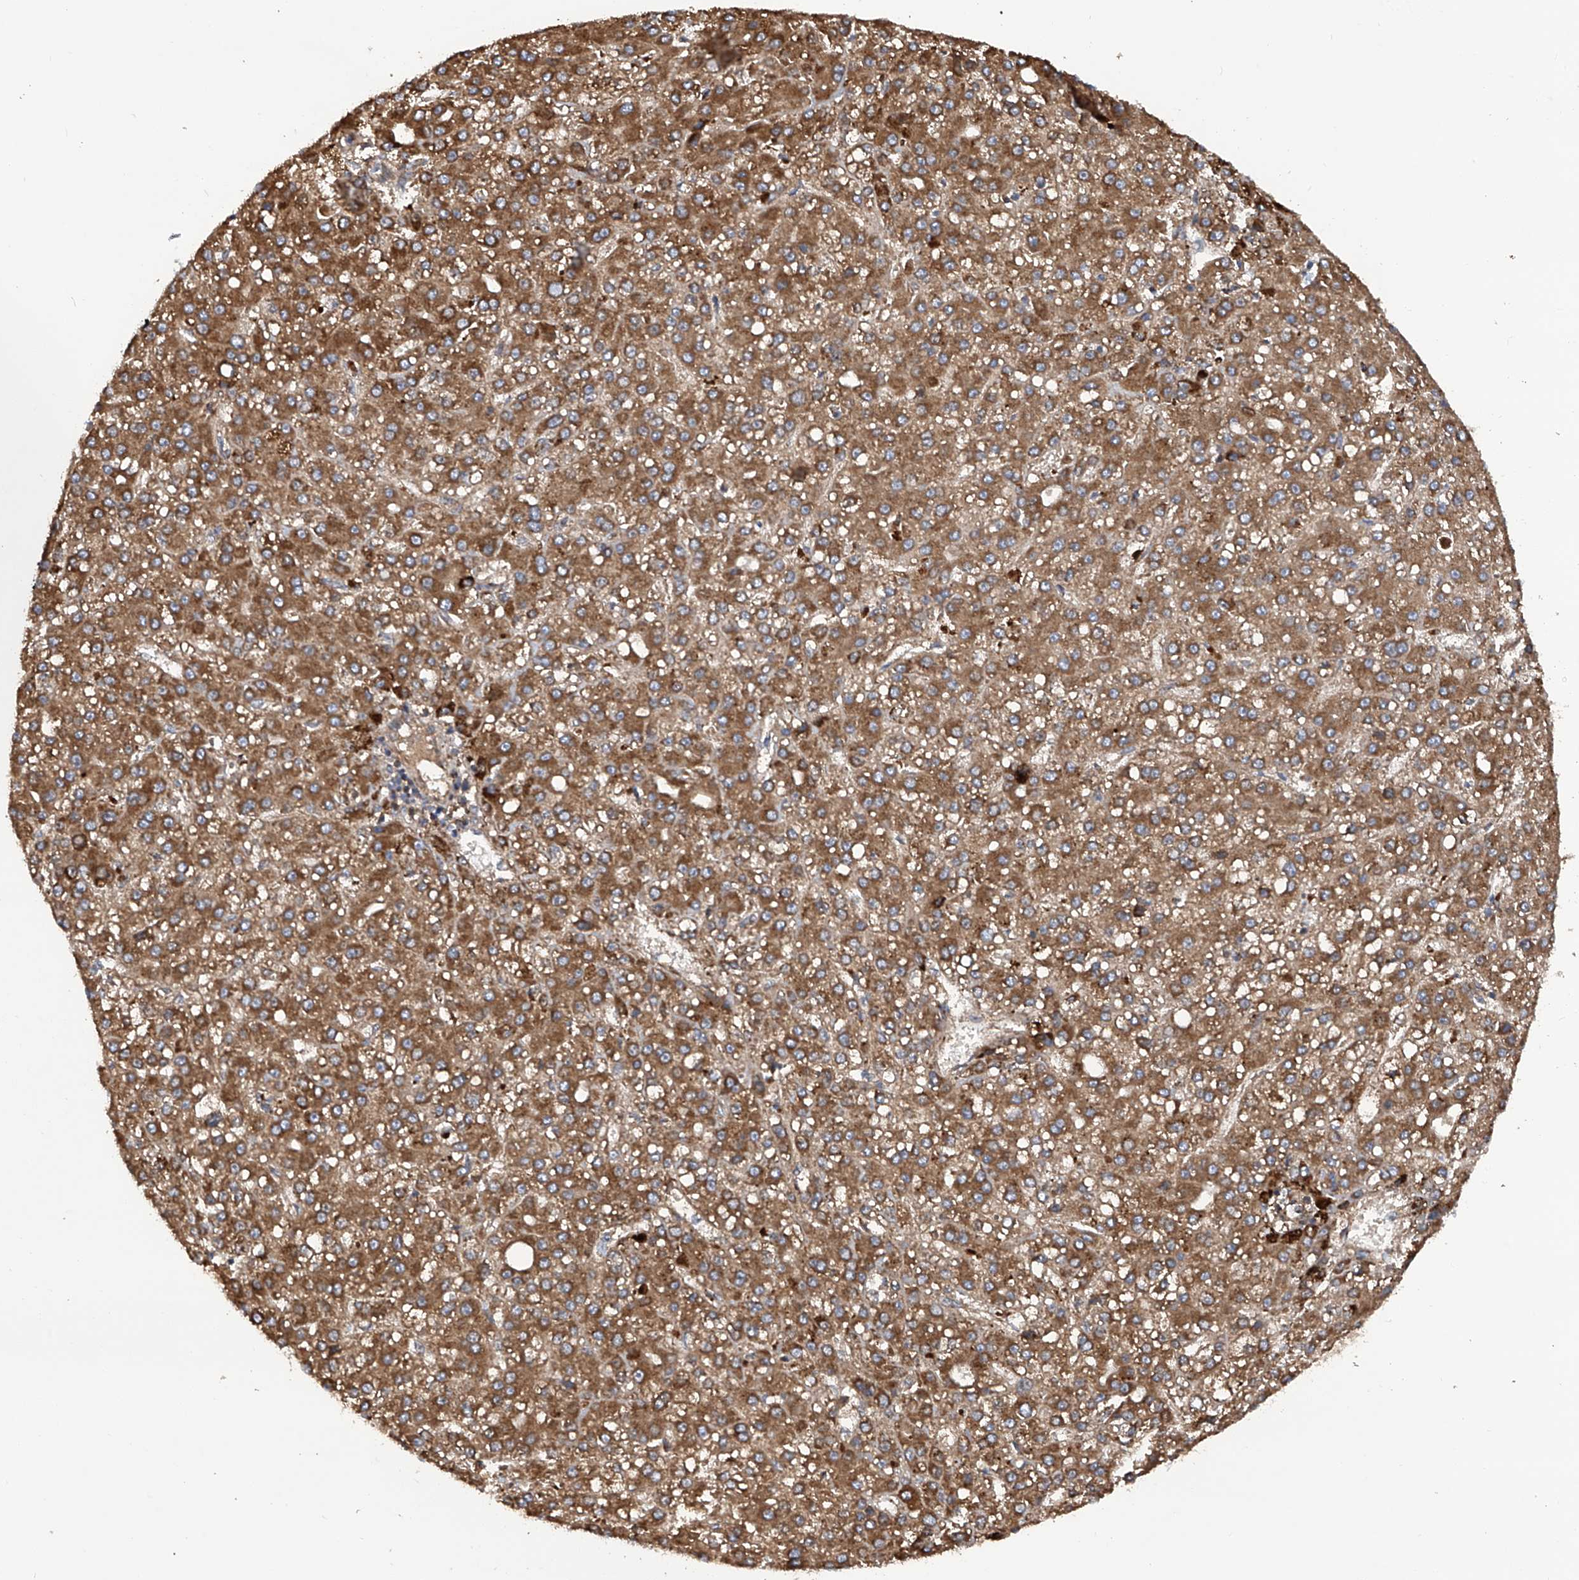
{"staining": {"intensity": "strong", "quantity": ">75%", "location": "cytoplasmic/membranous"}, "tissue": "liver cancer", "cell_type": "Tumor cells", "image_type": "cancer", "snomed": [{"axis": "morphology", "description": "Carcinoma, Hepatocellular, NOS"}, {"axis": "topography", "description": "Liver"}], "caption": "There is high levels of strong cytoplasmic/membranous staining in tumor cells of hepatocellular carcinoma (liver), as demonstrated by immunohistochemical staining (brown color).", "gene": "ASCC3", "patient": {"sex": "male", "age": 67}}